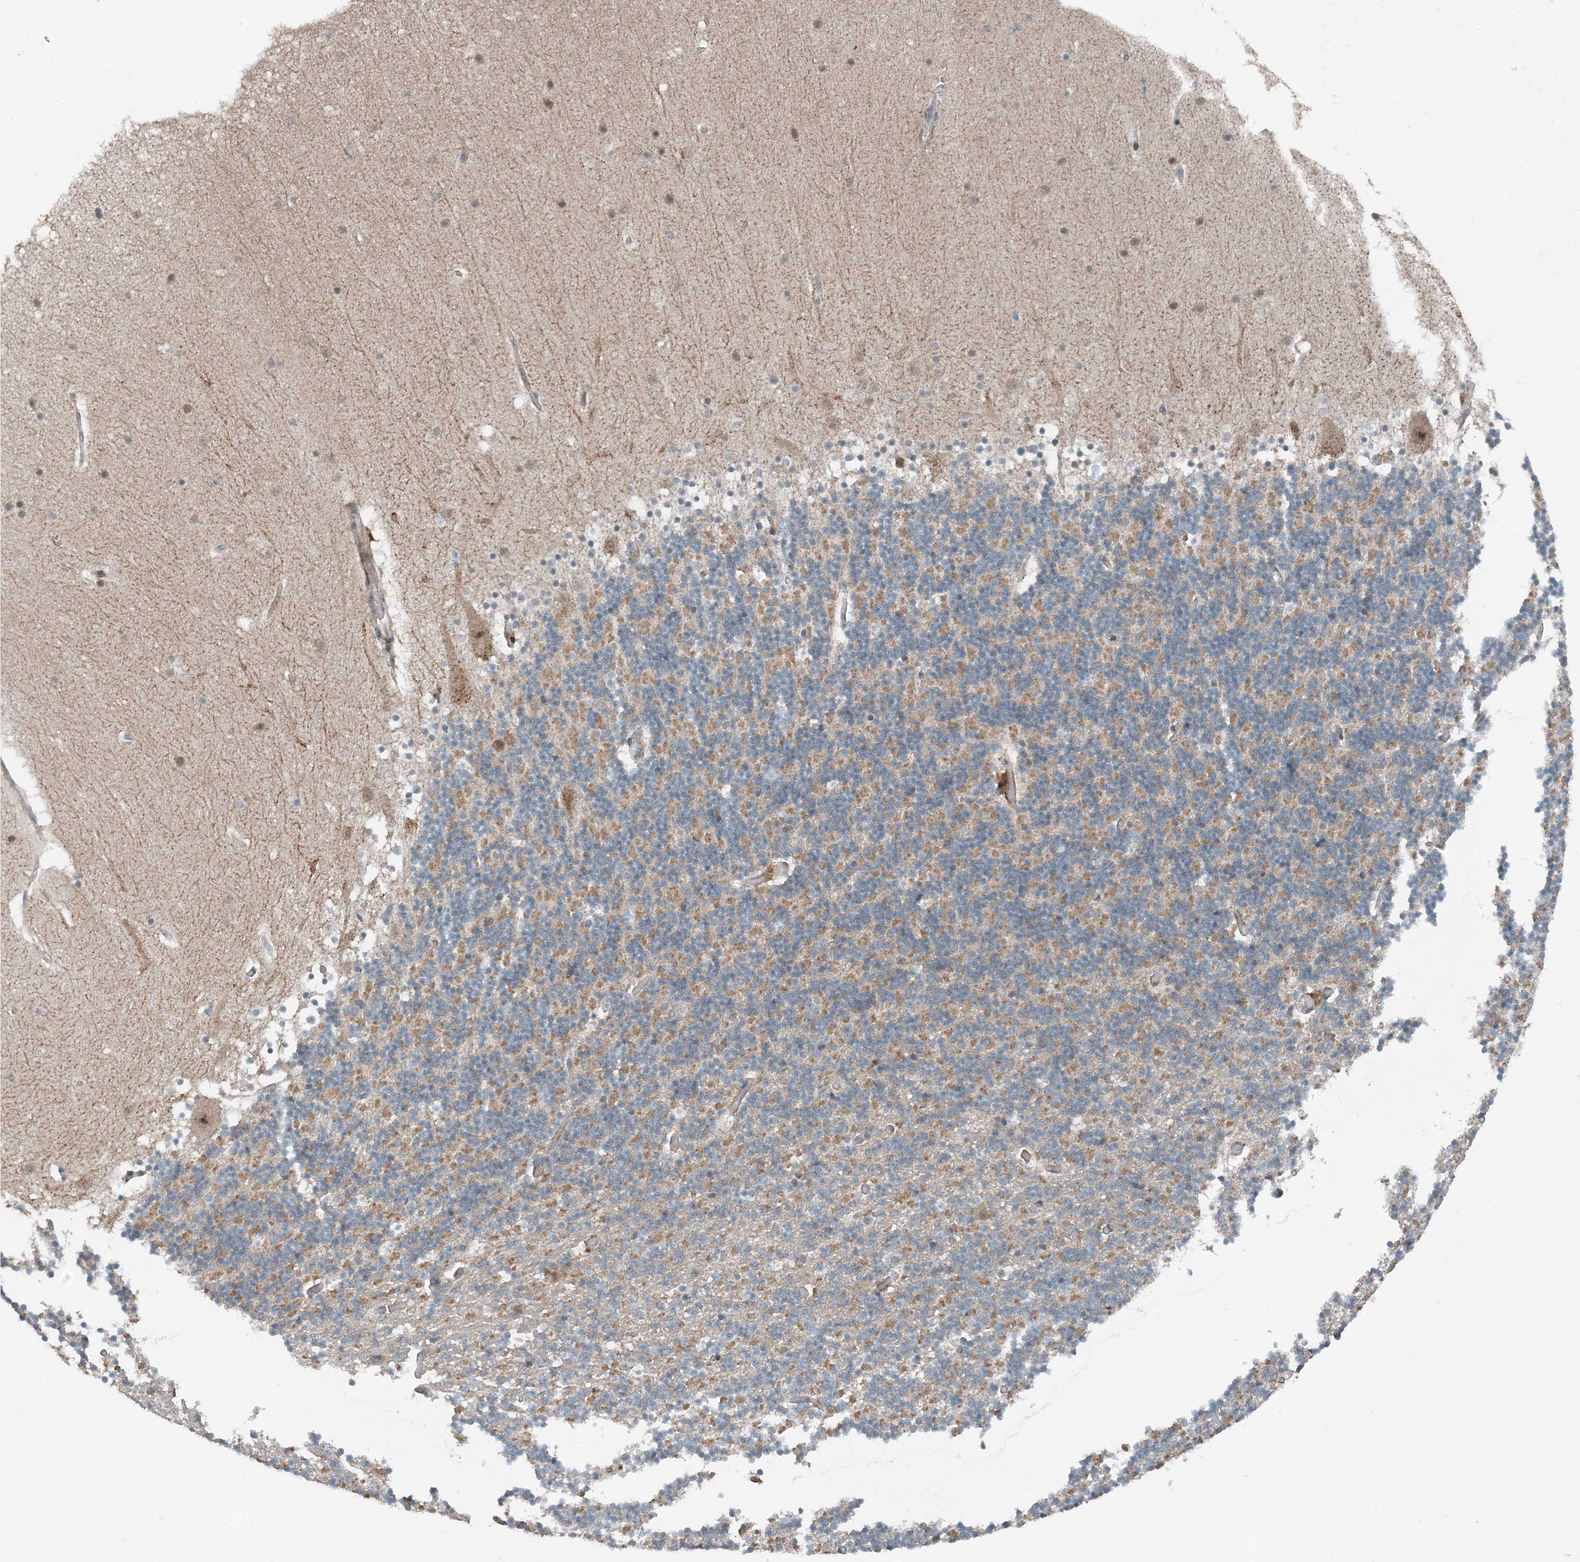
{"staining": {"intensity": "weak", "quantity": "25%-75%", "location": "cytoplasmic/membranous"}, "tissue": "cerebellum", "cell_type": "Cells in granular layer", "image_type": "normal", "snomed": [{"axis": "morphology", "description": "Normal tissue, NOS"}, {"axis": "topography", "description": "Cerebellum"}], "caption": "A low amount of weak cytoplasmic/membranous expression is identified in about 25%-75% of cells in granular layer in unremarkable cerebellum.", "gene": "MITD1", "patient": {"sex": "male", "age": 57}}